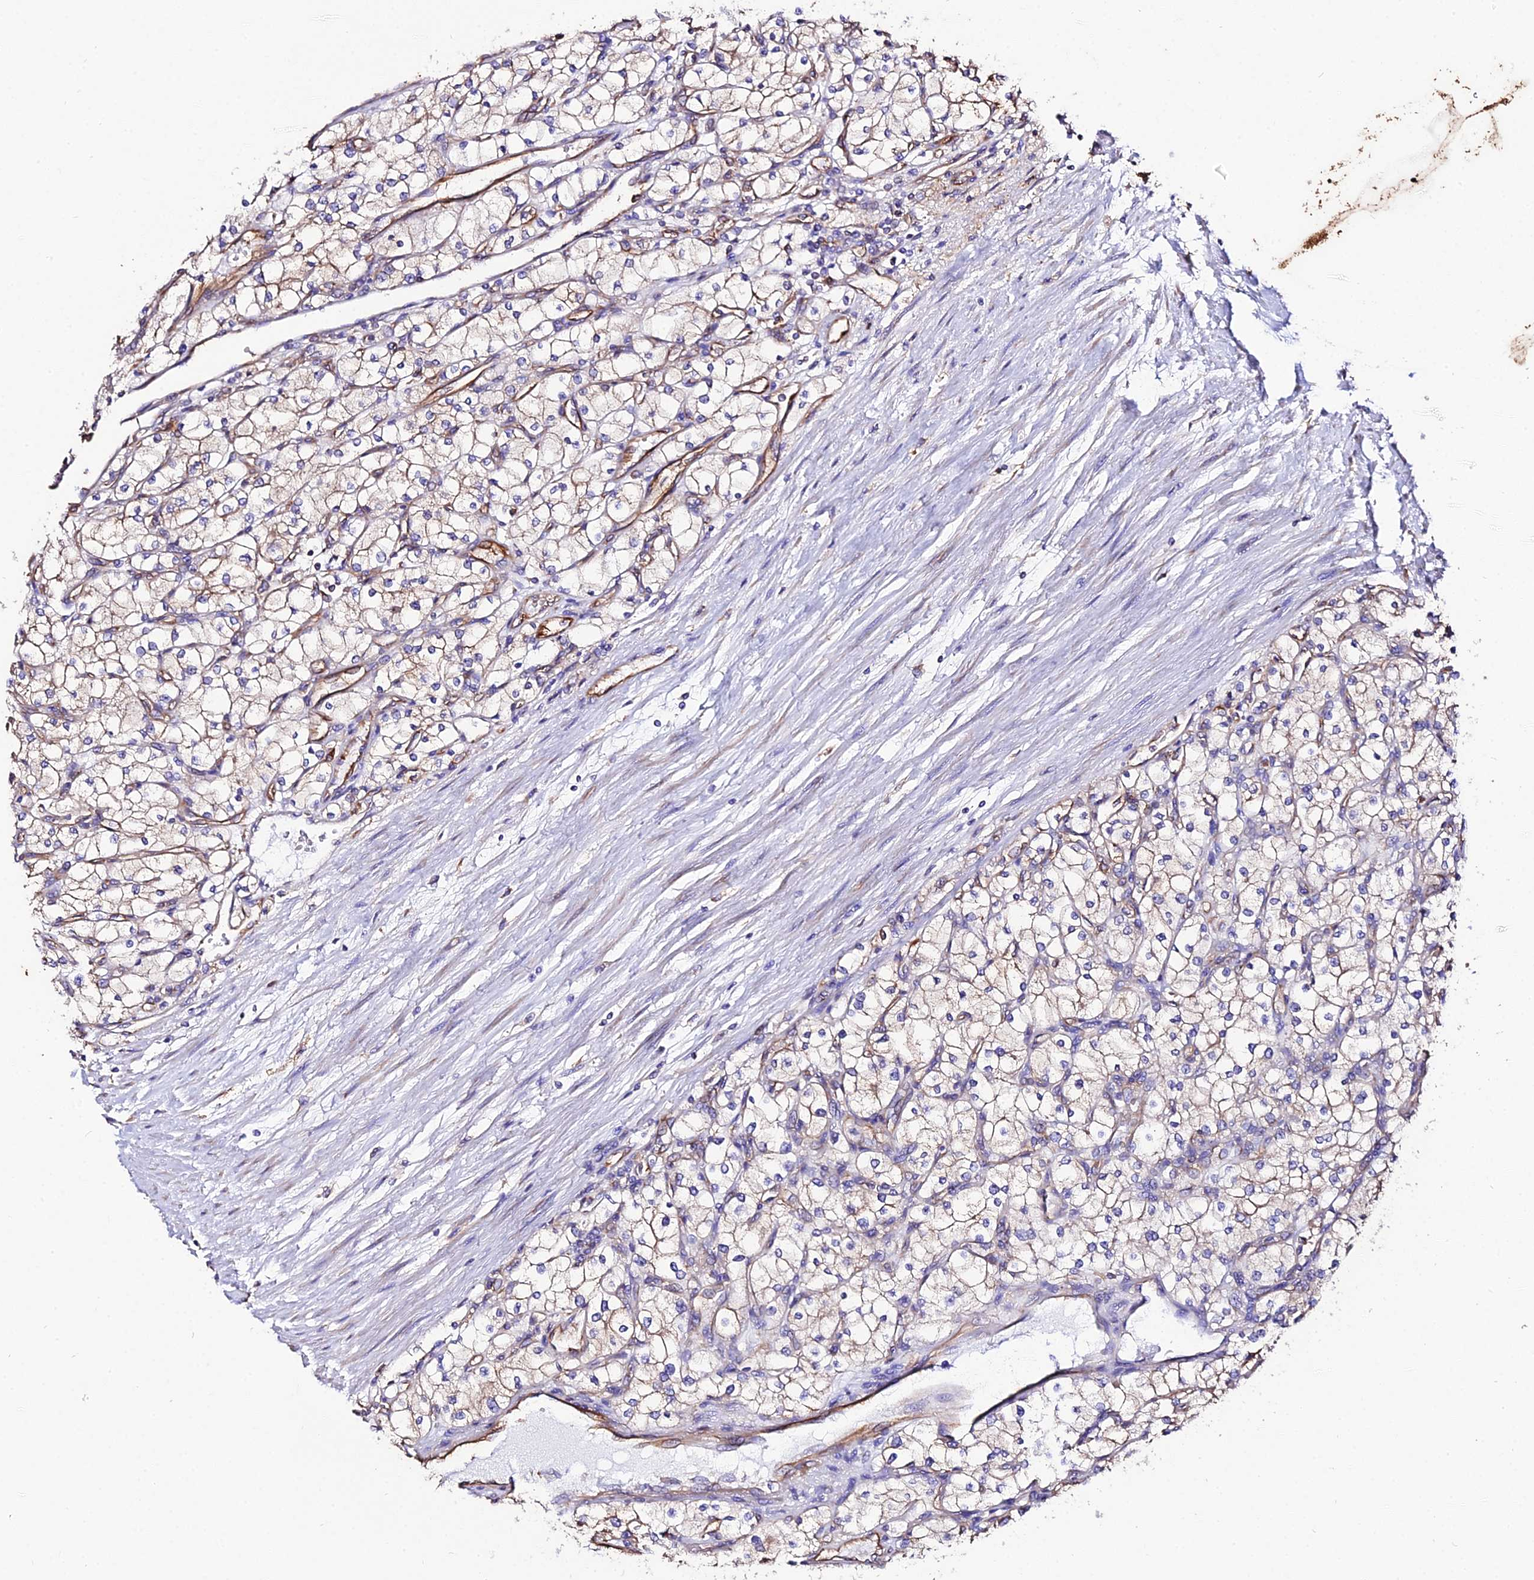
{"staining": {"intensity": "weak", "quantity": ">75%", "location": "cytoplasmic/membranous"}, "tissue": "renal cancer", "cell_type": "Tumor cells", "image_type": "cancer", "snomed": [{"axis": "morphology", "description": "Adenocarcinoma, NOS"}, {"axis": "topography", "description": "Kidney"}], "caption": "Brown immunohistochemical staining in adenocarcinoma (renal) exhibits weak cytoplasmic/membranous staining in about >75% of tumor cells. The staining was performed using DAB (3,3'-diaminobenzidine) to visualize the protein expression in brown, while the nuclei were stained in blue with hematoxylin (Magnification: 20x).", "gene": "TUBA3D", "patient": {"sex": "male", "age": 80}}